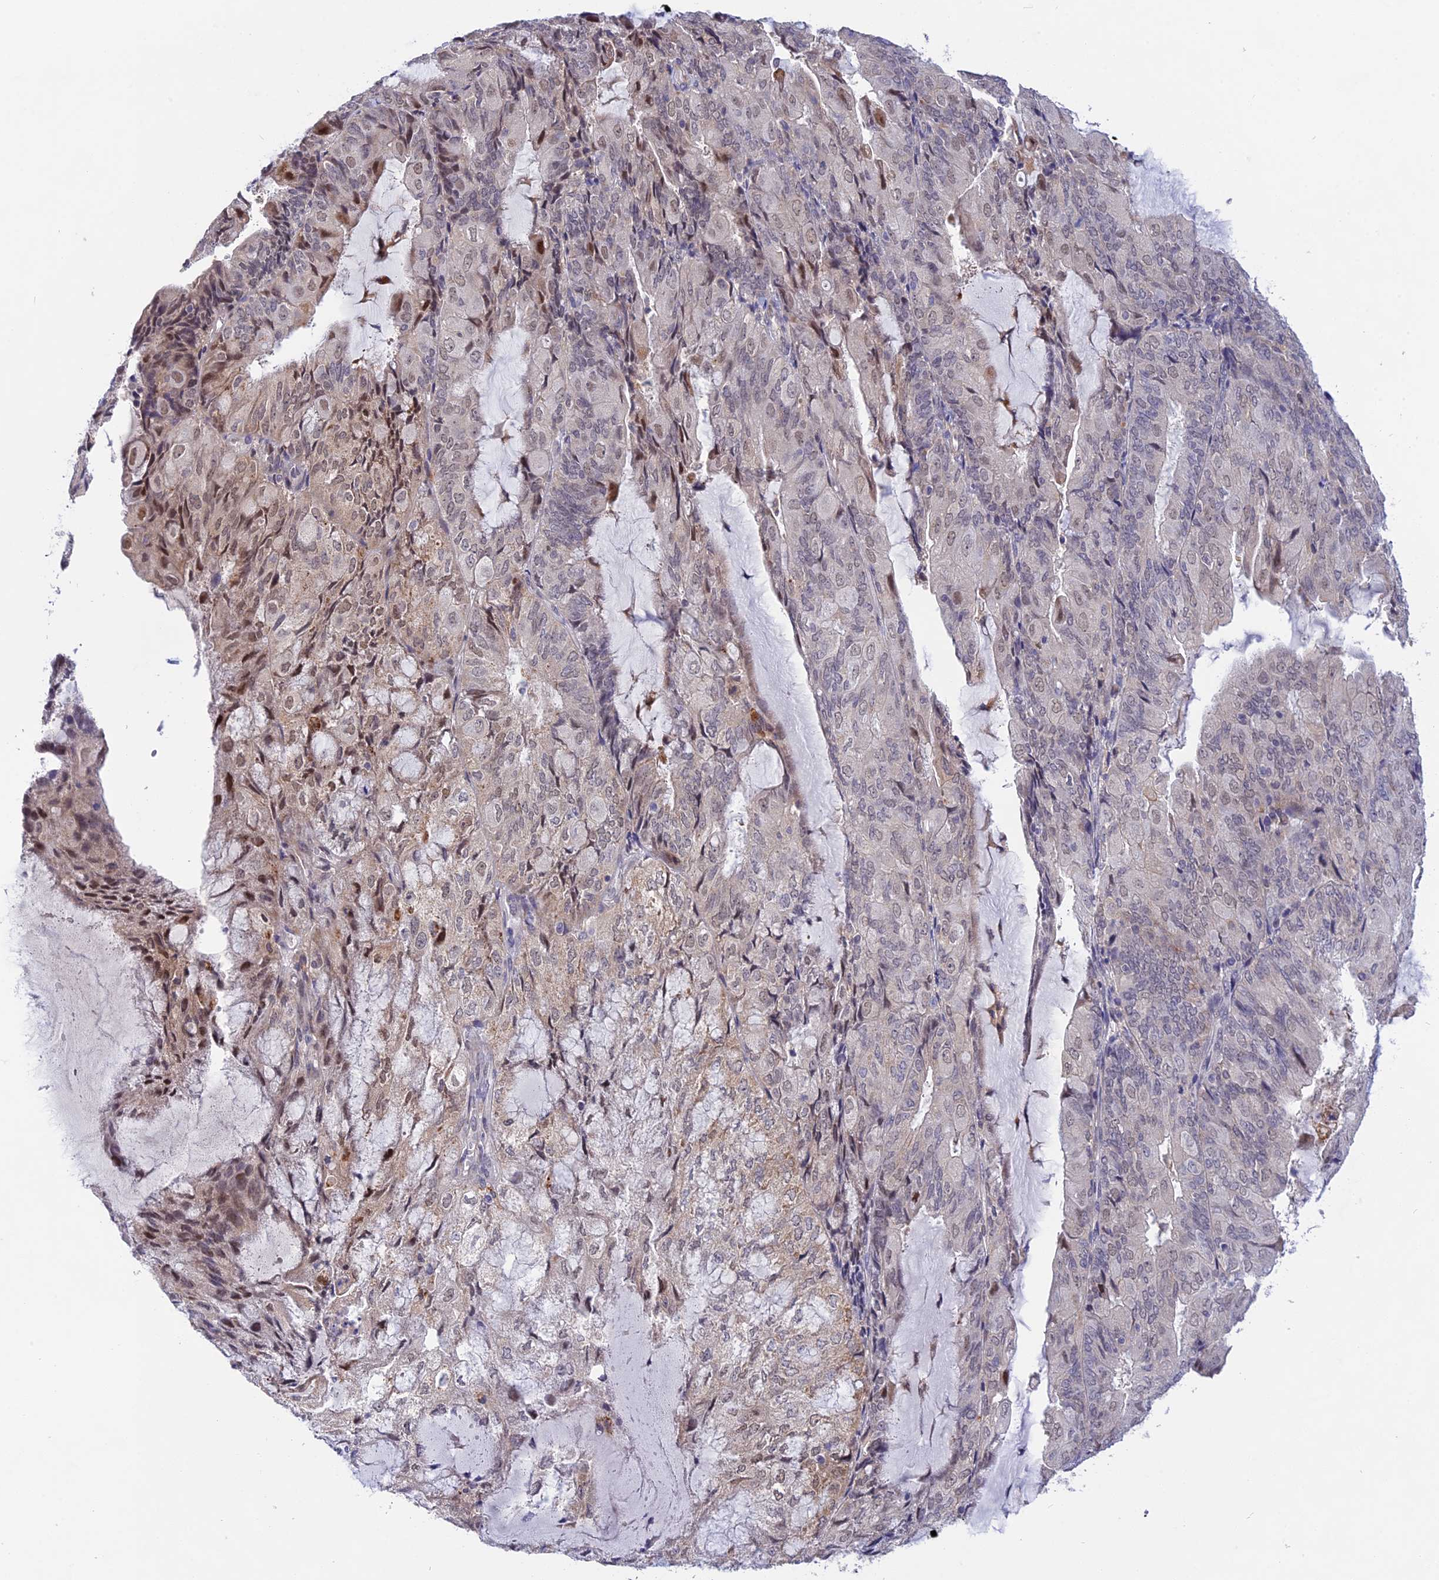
{"staining": {"intensity": "moderate", "quantity": "<25%", "location": "nuclear"}, "tissue": "endometrial cancer", "cell_type": "Tumor cells", "image_type": "cancer", "snomed": [{"axis": "morphology", "description": "Adenocarcinoma, NOS"}, {"axis": "topography", "description": "Endometrium"}], "caption": "DAB (3,3'-diaminobenzidine) immunohistochemical staining of endometrial cancer exhibits moderate nuclear protein expression in about <25% of tumor cells. The staining was performed using DAB, with brown indicating positive protein expression. Nuclei are stained blue with hematoxylin.", "gene": "KCTD14", "patient": {"sex": "female", "age": 81}}